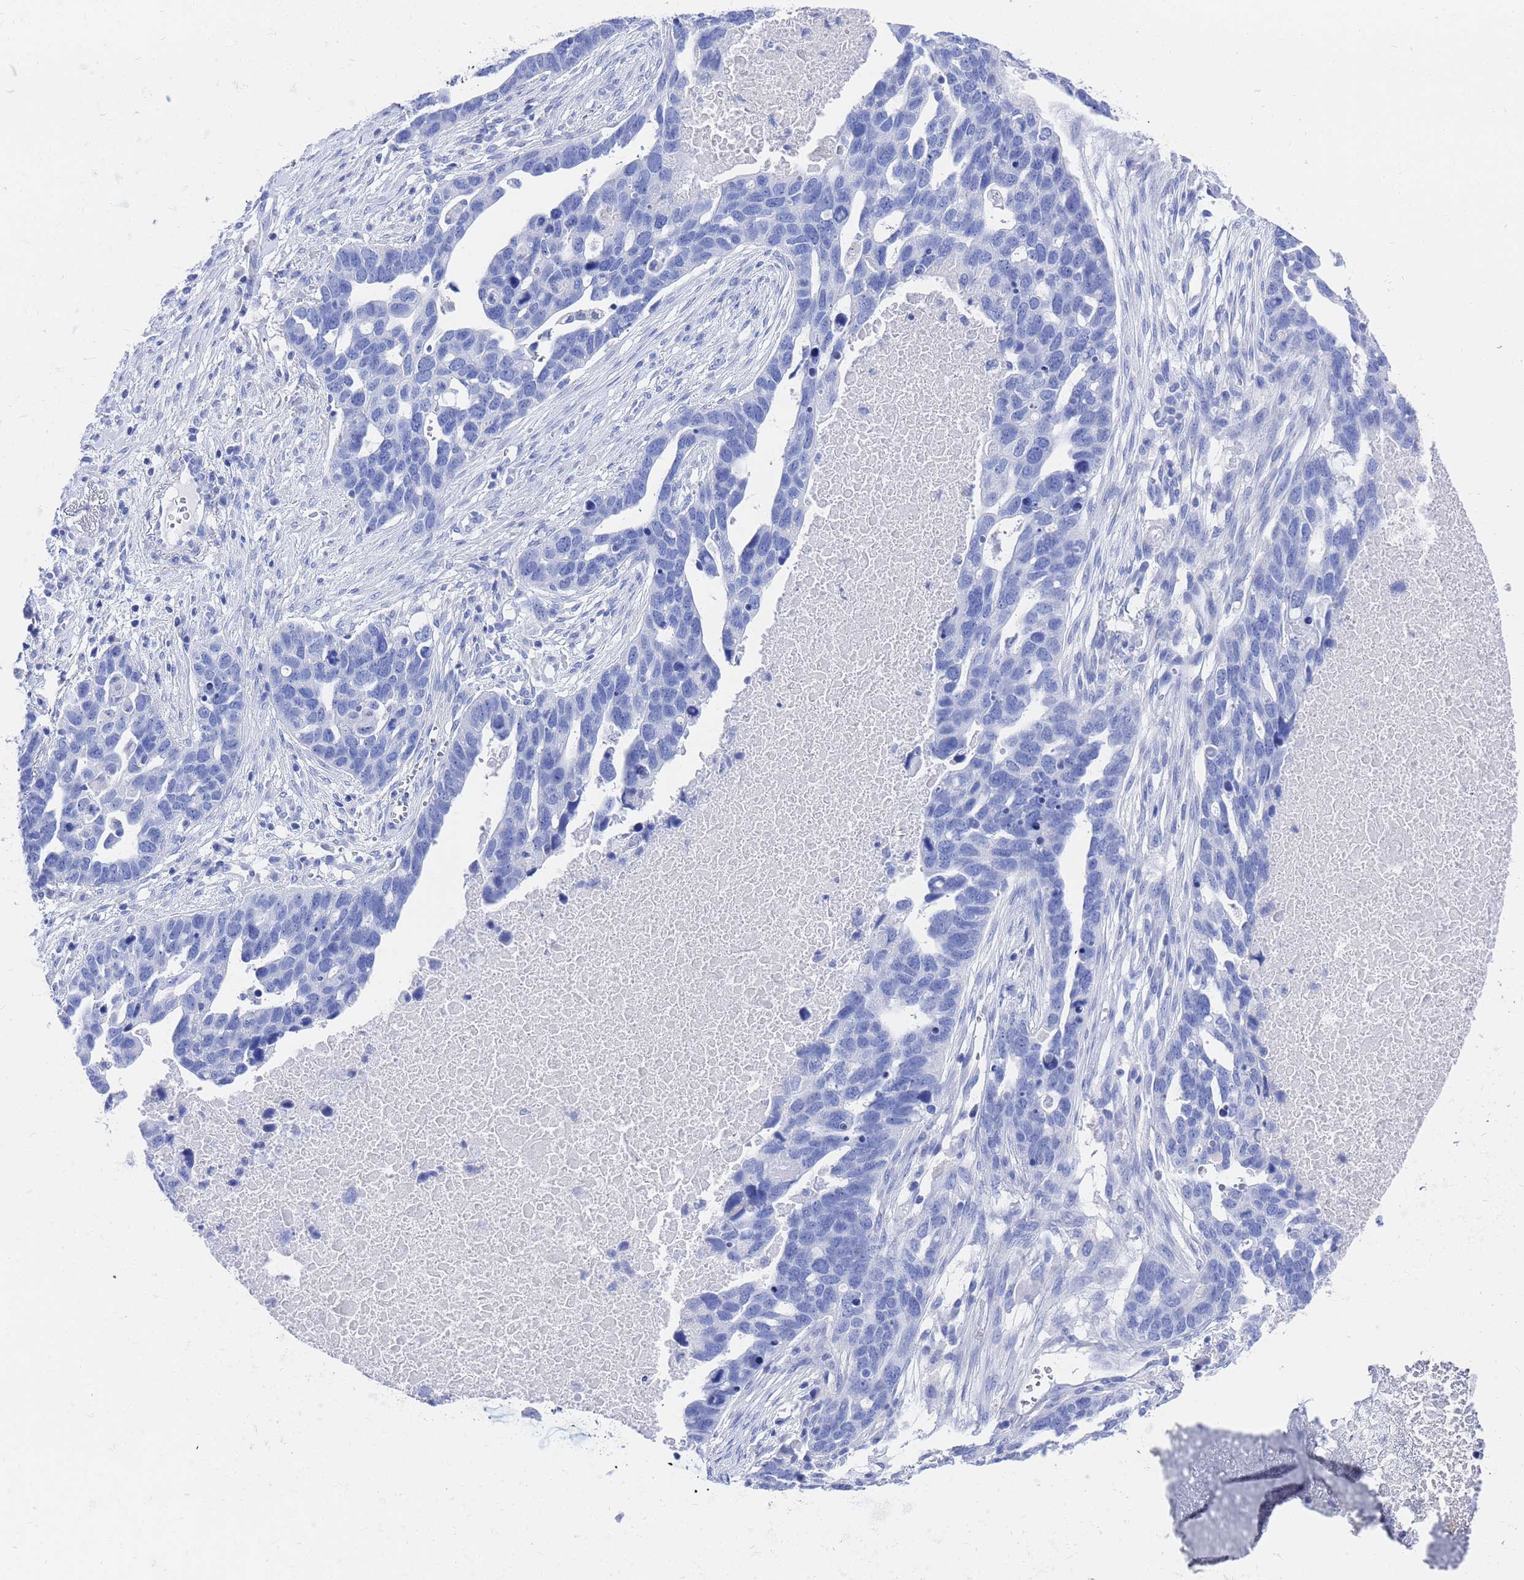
{"staining": {"intensity": "negative", "quantity": "none", "location": "none"}, "tissue": "ovarian cancer", "cell_type": "Tumor cells", "image_type": "cancer", "snomed": [{"axis": "morphology", "description": "Cystadenocarcinoma, serous, NOS"}, {"axis": "topography", "description": "Ovary"}], "caption": "A high-resolution photomicrograph shows immunohistochemistry staining of serous cystadenocarcinoma (ovarian), which displays no significant expression in tumor cells.", "gene": "GGT1", "patient": {"sex": "female", "age": 54}}